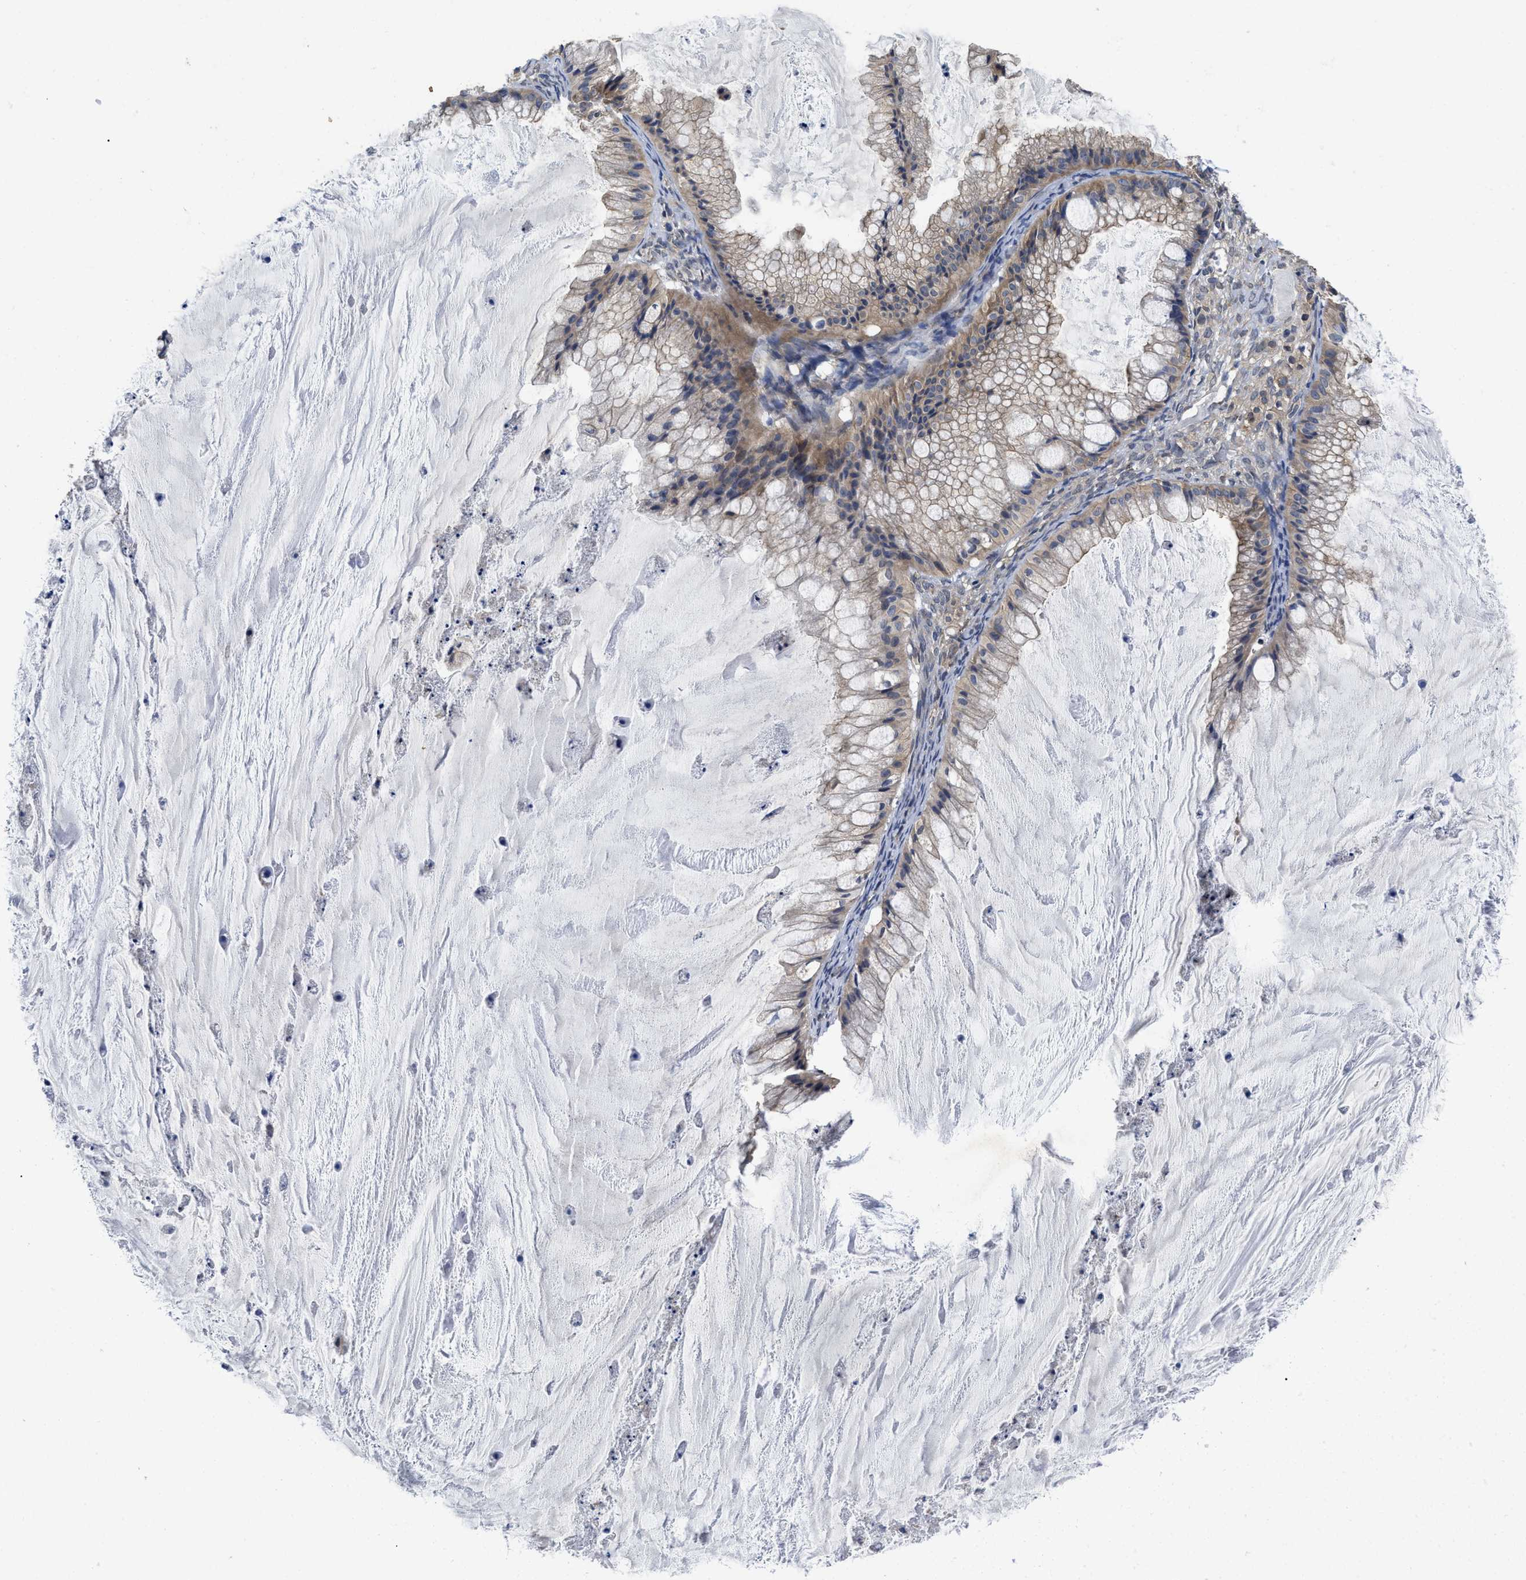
{"staining": {"intensity": "weak", "quantity": ">75%", "location": "cytoplasmic/membranous"}, "tissue": "ovarian cancer", "cell_type": "Tumor cells", "image_type": "cancer", "snomed": [{"axis": "morphology", "description": "Cystadenocarcinoma, mucinous, NOS"}, {"axis": "topography", "description": "Ovary"}], "caption": "Ovarian cancer (mucinous cystadenocarcinoma) tissue reveals weak cytoplasmic/membranous staining in approximately >75% of tumor cells", "gene": "PKD2", "patient": {"sex": "female", "age": 57}}